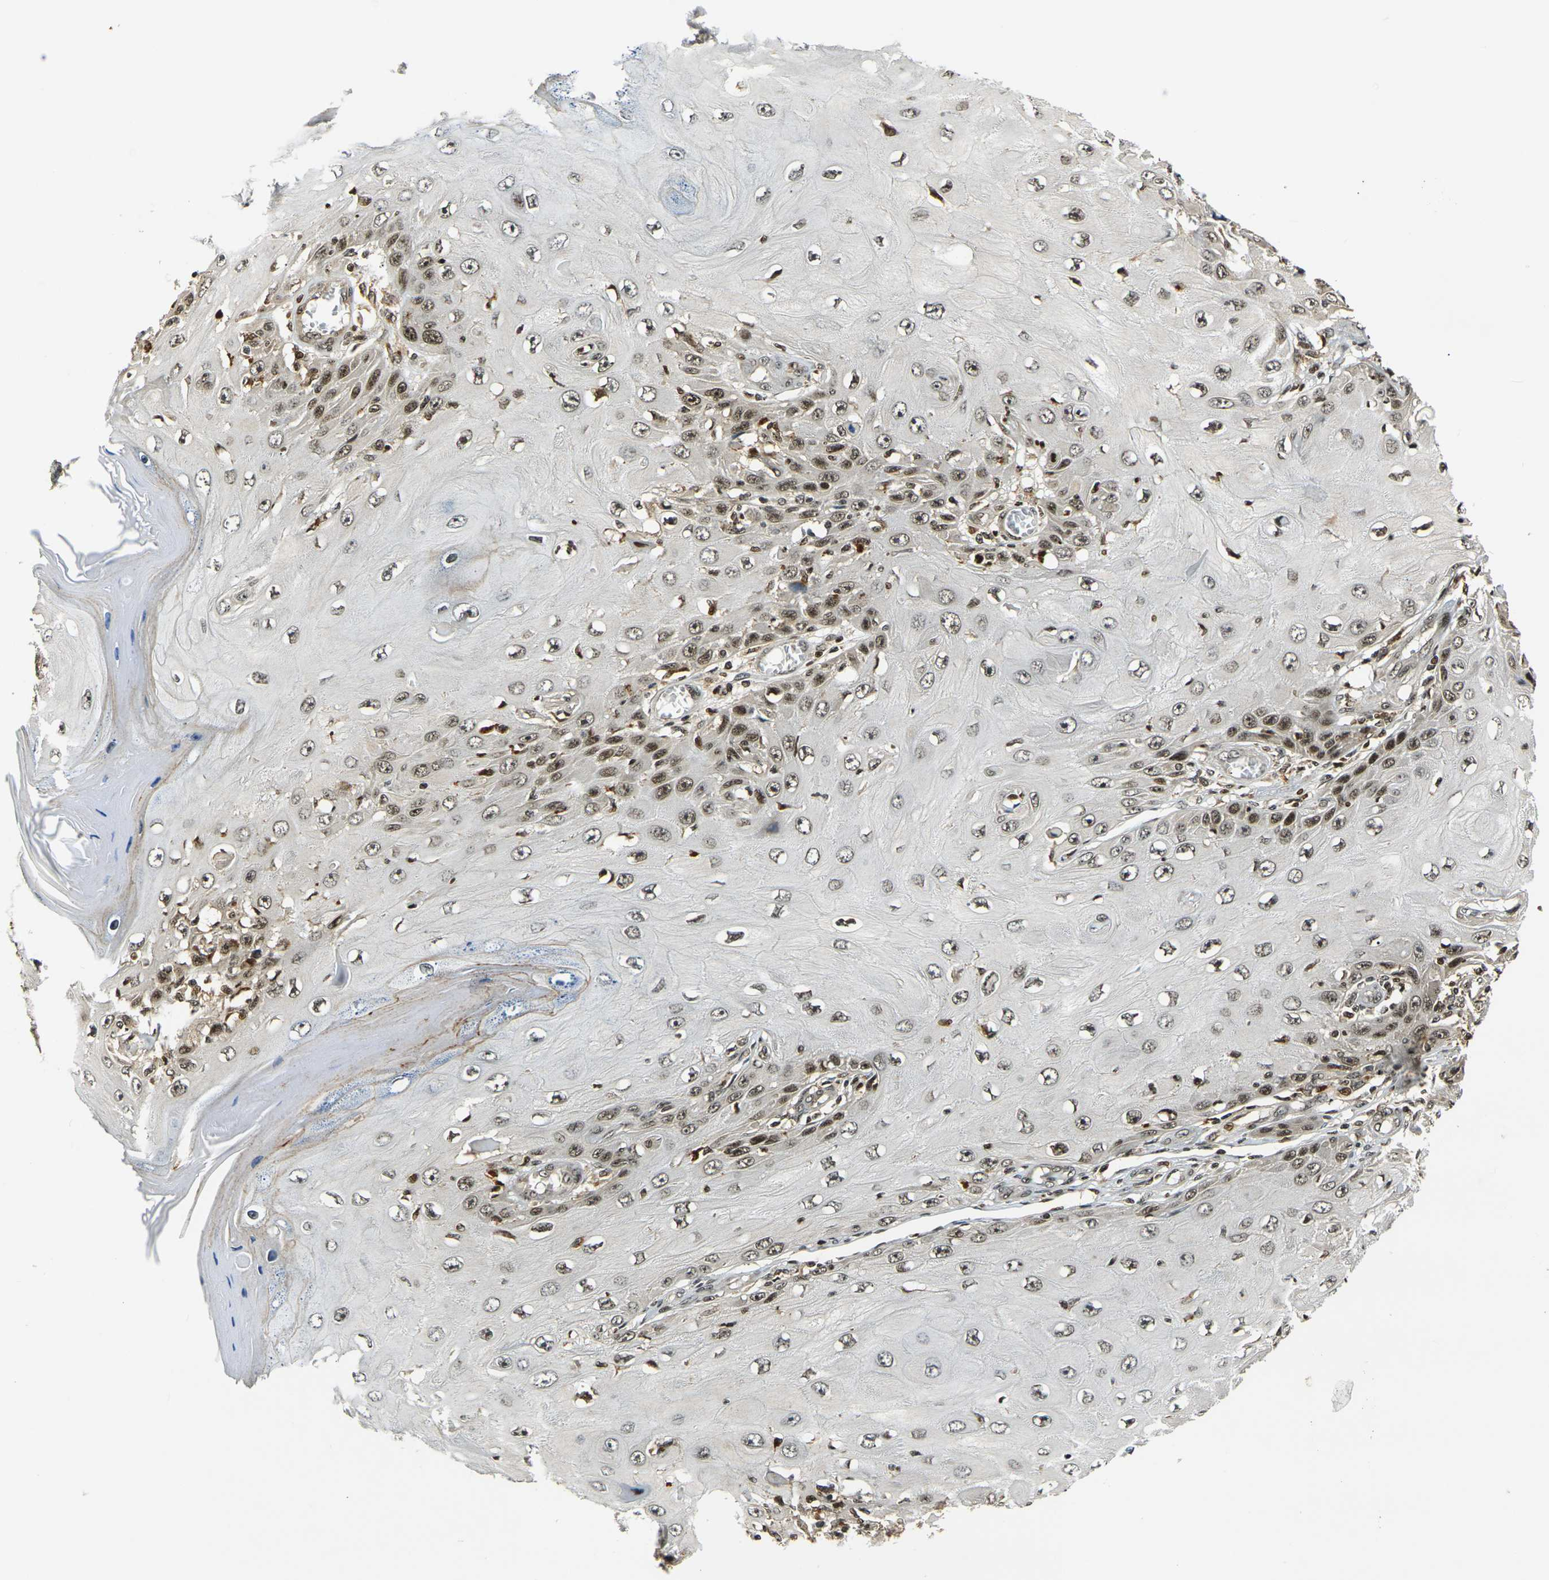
{"staining": {"intensity": "moderate", "quantity": ">75%", "location": "nuclear"}, "tissue": "skin cancer", "cell_type": "Tumor cells", "image_type": "cancer", "snomed": [{"axis": "morphology", "description": "Squamous cell carcinoma, NOS"}, {"axis": "topography", "description": "Skin"}], "caption": "Approximately >75% of tumor cells in human skin cancer display moderate nuclear protein staining as visualized by brown immunohistochemical staining.", "gene": "ACTL6A", "patient": {"sex": "female", "age": 73}}